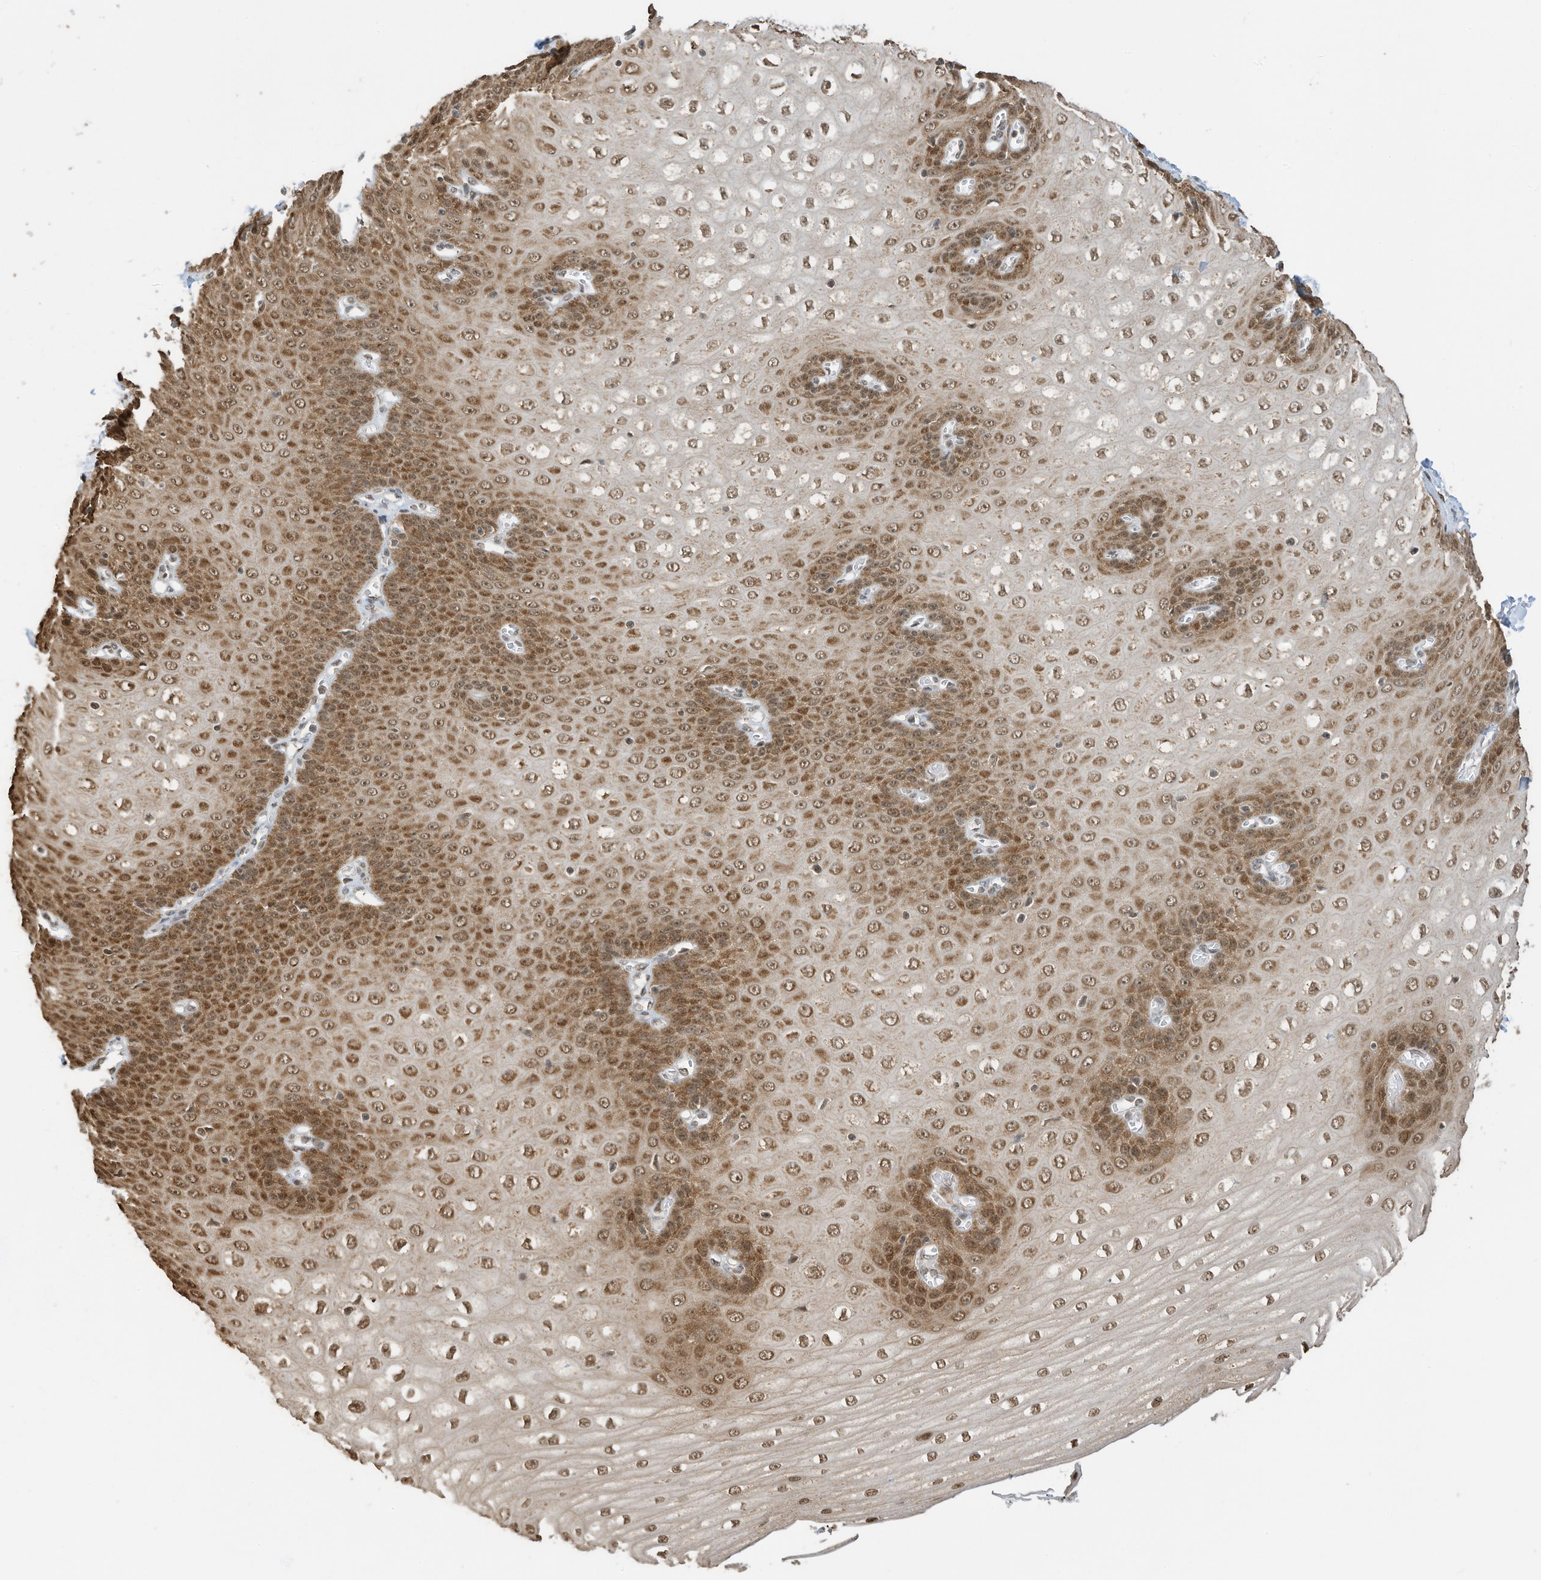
{"staining": {"intensity": "moderate", "quantity": ">75%", "location": "cytoplasmic/membranous,nuclear"}, "tissue": "esophagus", "cell_type": "Squamous epithelial cells", "image_type": "normal", "snomed": [{"axis": "morphology", "description": "Normal tissue, NOS"}, {"axis": "topography", "description": "Esophagus"}], "caption": "A medium amount of moderate cytoplasmic/membranous,nuclear staining is present in approximately >75% of squamous epithelial cells in unremarkable esophagus.", "gene": "ZNF195", "patient": {"sex": "male", "age": 60}}